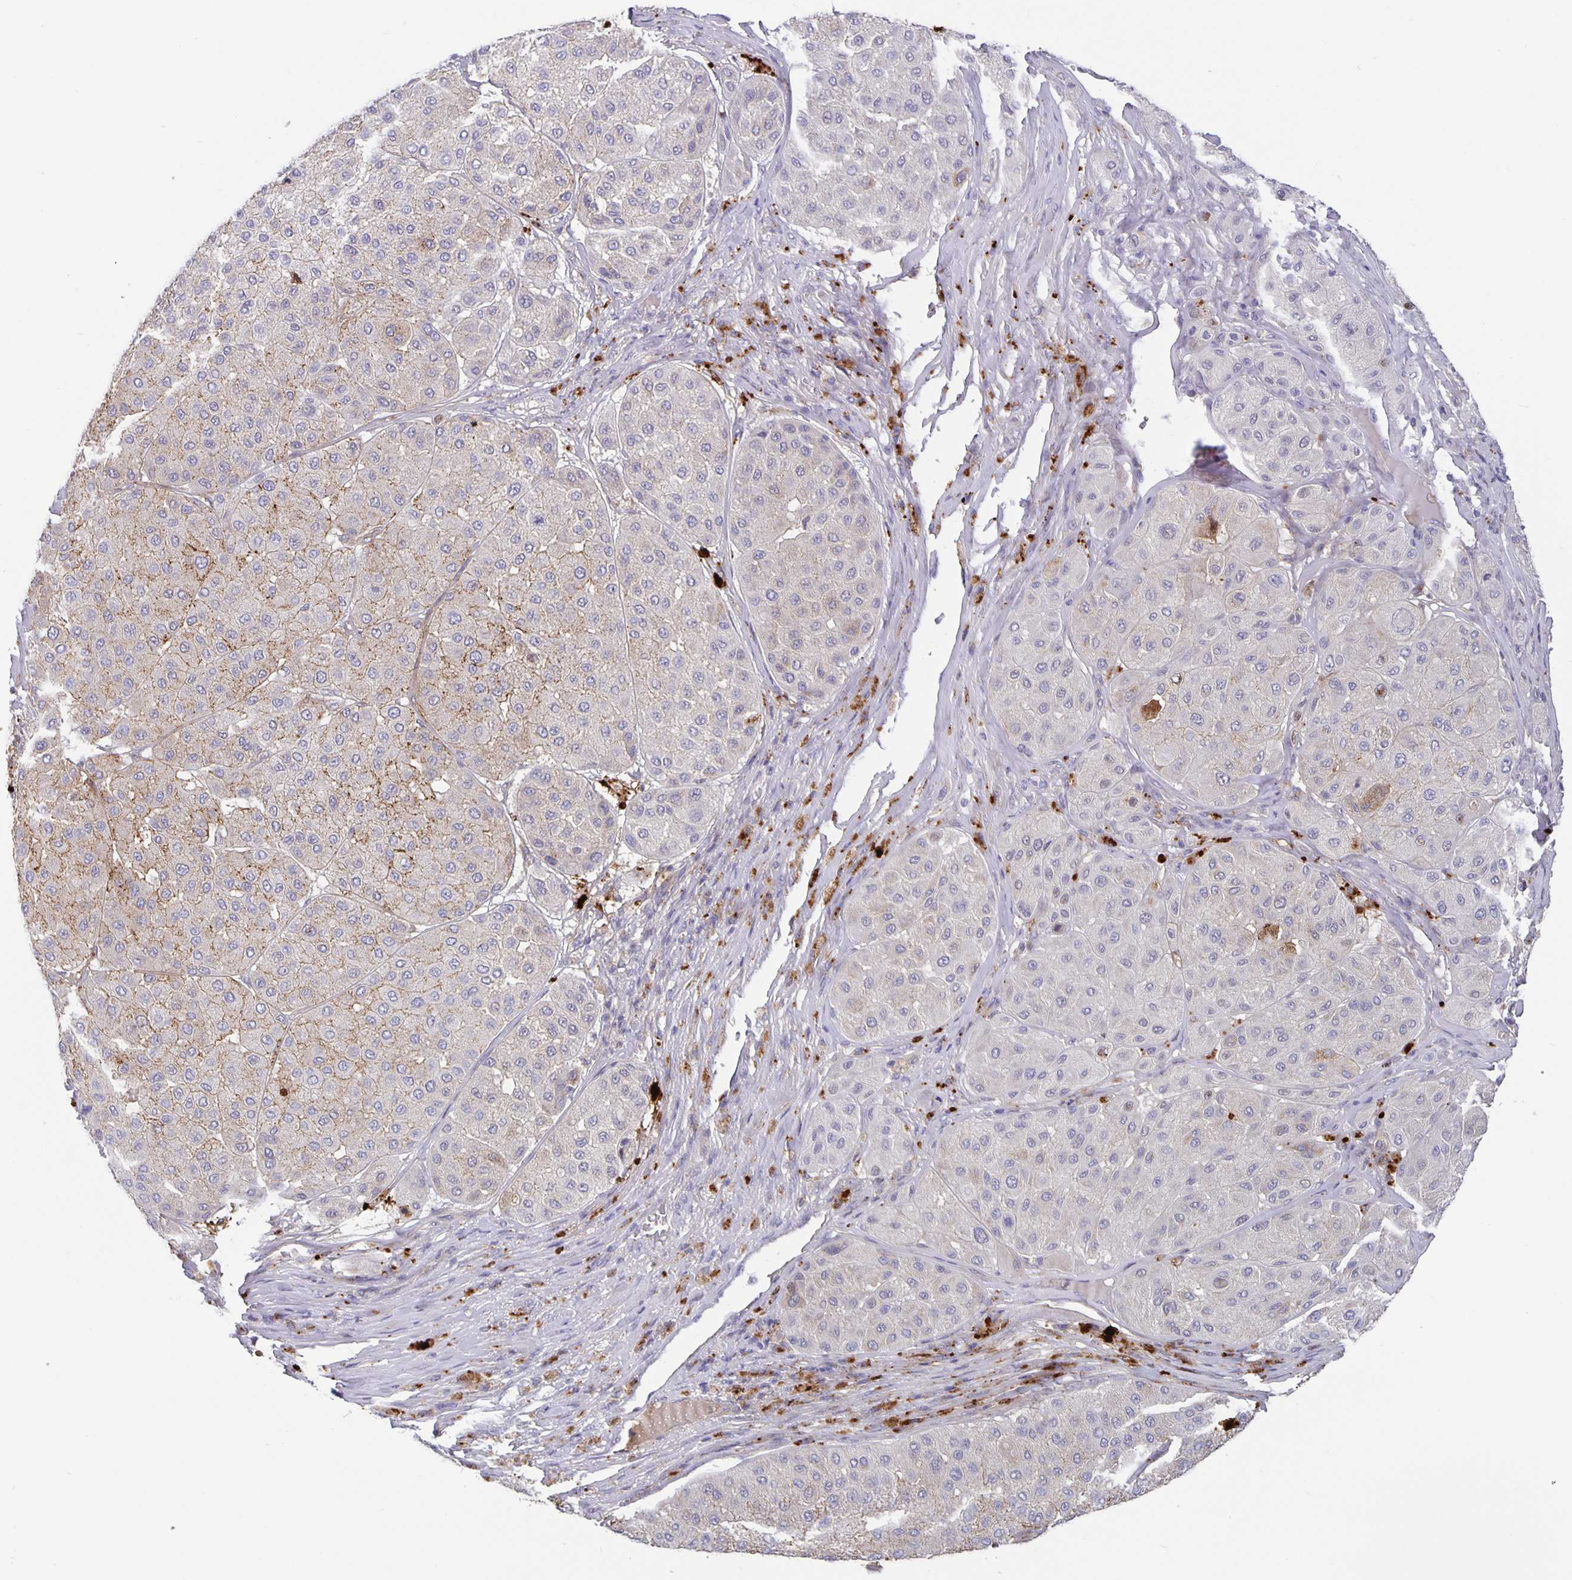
{"staining": {"intensity": "weak", "quantity": "<25%", "location": "cytoplasmic/membranous"}, "tissue": "melanoma", "cell_type": "Tumor cells", "image_type": "cancer", "snomed": [{"axis": "morphology", "description": "Malignant melanoma, Metastatic site"}, {"axis": "topography", "description": "Smooth muscle"}], "caption": "An IHC micrograph of malignant melanoma (metastatic site) is shown. There is no staining in tumor cells of malignant melanoma (metastatic site).", "gene": "GDF15", "patient": {"sex": "male", "age": 41}}